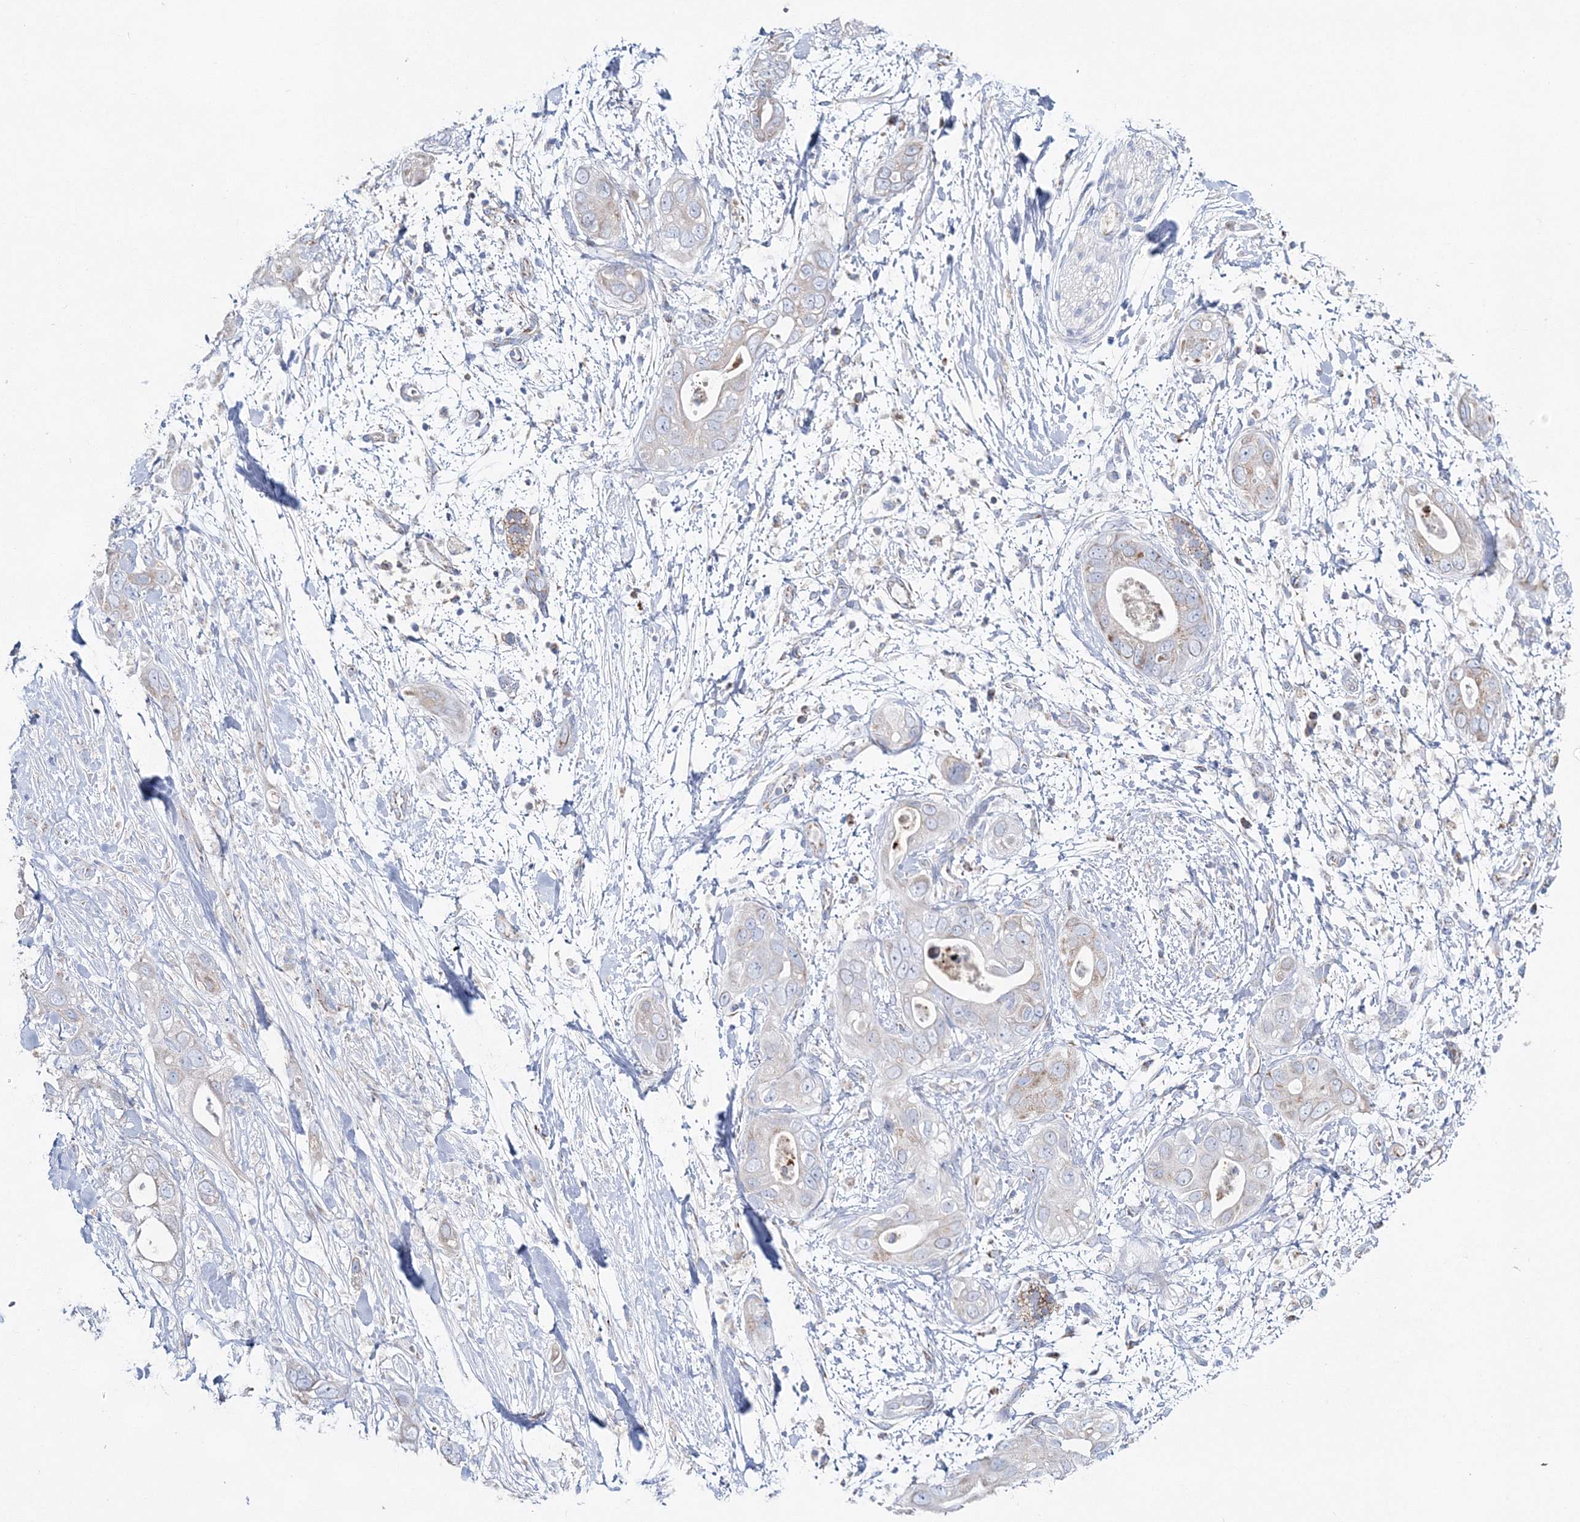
{"staining": {"intensity": "negative", "quantity": "none", "location": "none"}, "tissue": "pancreatic cancer", "cell_type": "Tumor cells", "image_type": "cancer", "snomed": [{"axis": "morphology", "description": "Adenocarcinoma, NOS"}, {"axis": "topography", "description": "Pancreas"}], "caption": "Immunohistochemical staining of pancreatic cancer (adenocarcinoma) exhibits no significant positivity in tumor cells.", "gene": "HIBCH", "patient": {"sex": "female", "age": 78}}